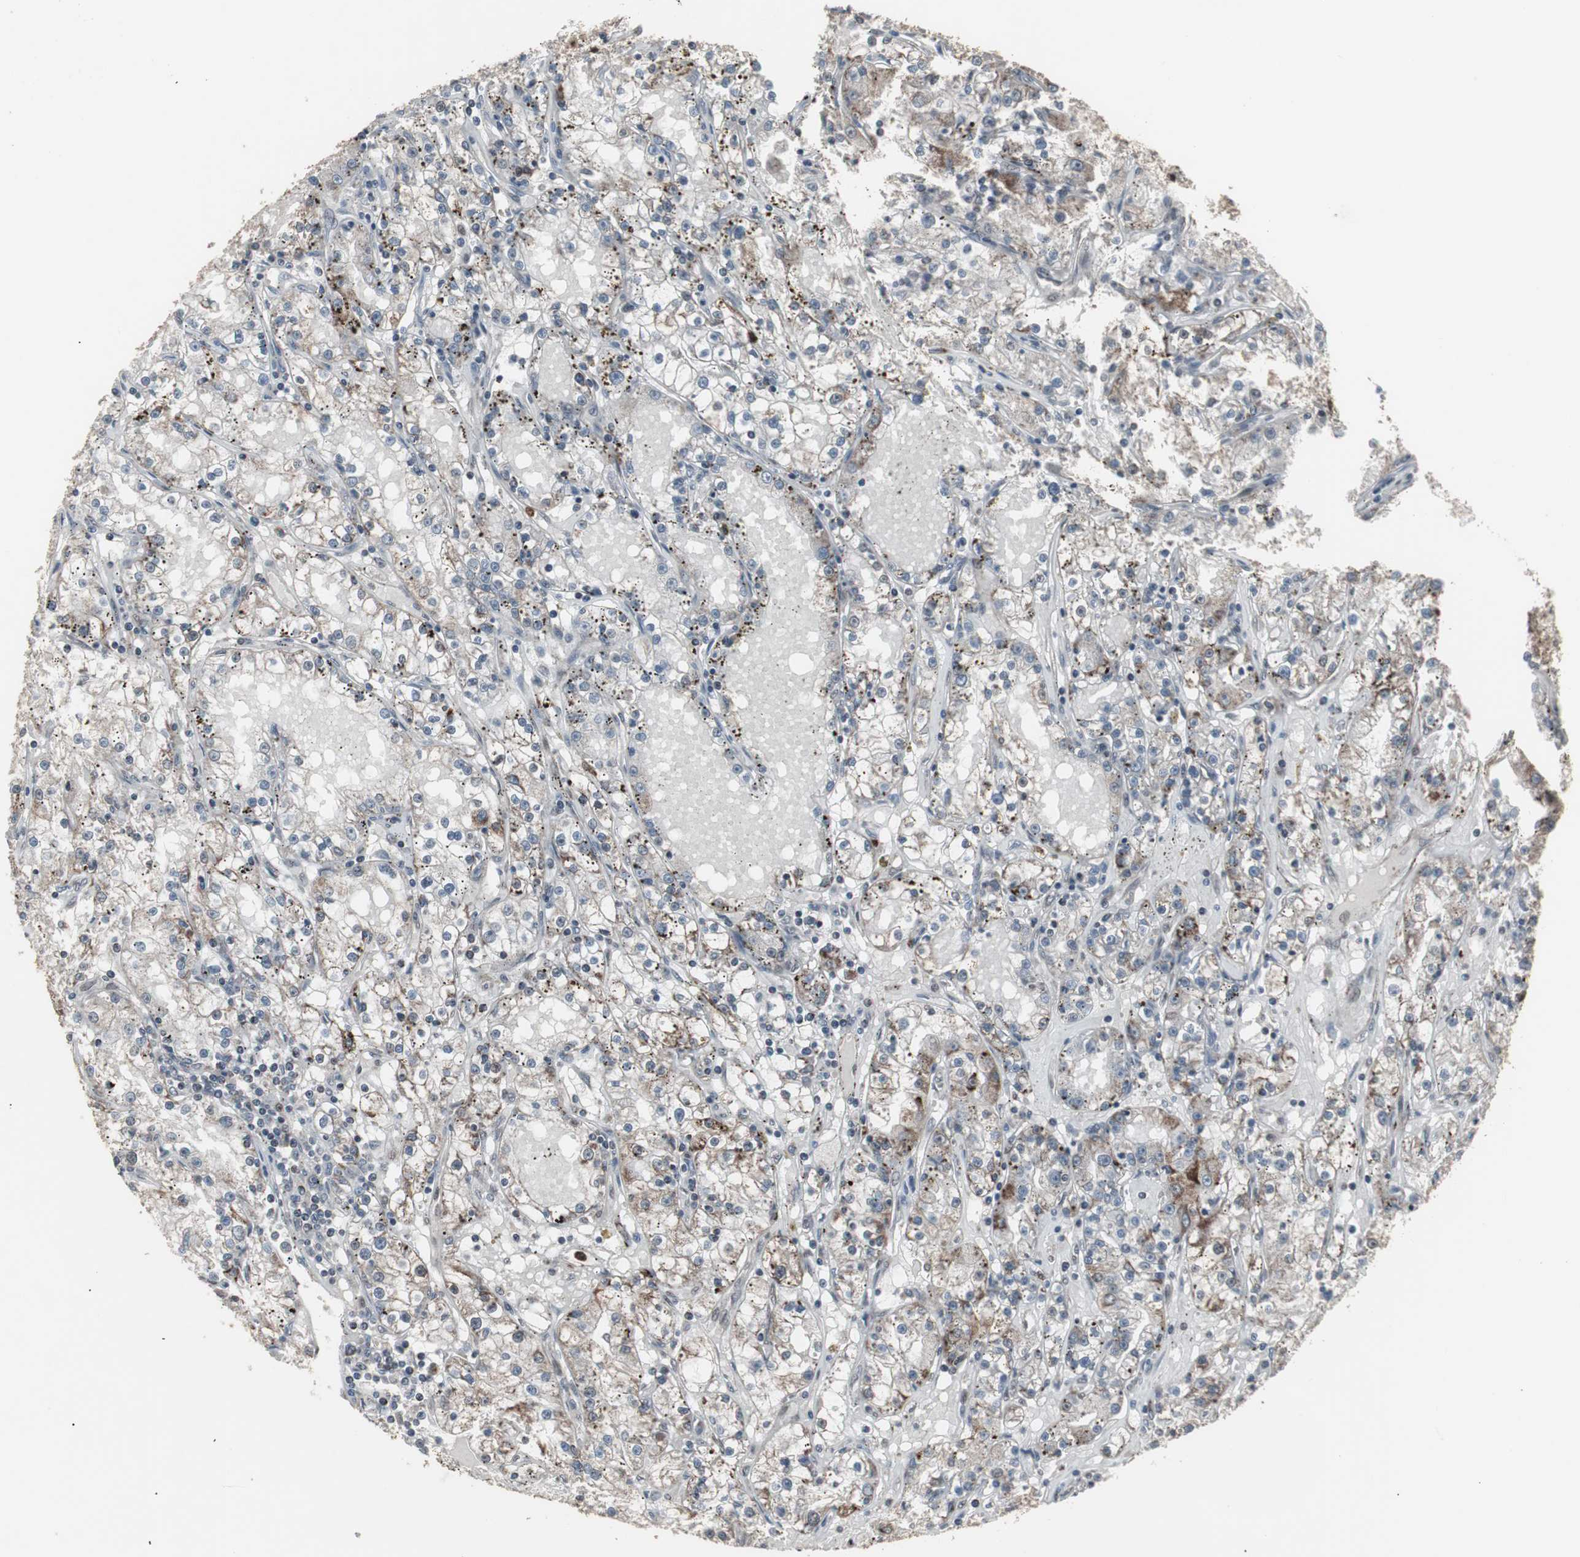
{"staining": {"intensity": "weak", "quantity": "25%-75%", "location": "cytoplasmic/membranous,nuclear"}, "tissue": "renal cancer", "cell_type": "Tumor cells", "image_type": "cancer", "snomed": [{"axis": "morphology", "description": "Adenocarcinoma, NOS"}, {"axis": "topography", "description": "Kidney"}], "caption": "Protein staining of renal cancer (adenocarcinoma) tissue demonstrates weak cytoplasmic/membranous and nuclear positivity in approximately 25%-75% of tumor cells.", "gene": "RXRA", "patient": {"sex": "male", "age": 56}}